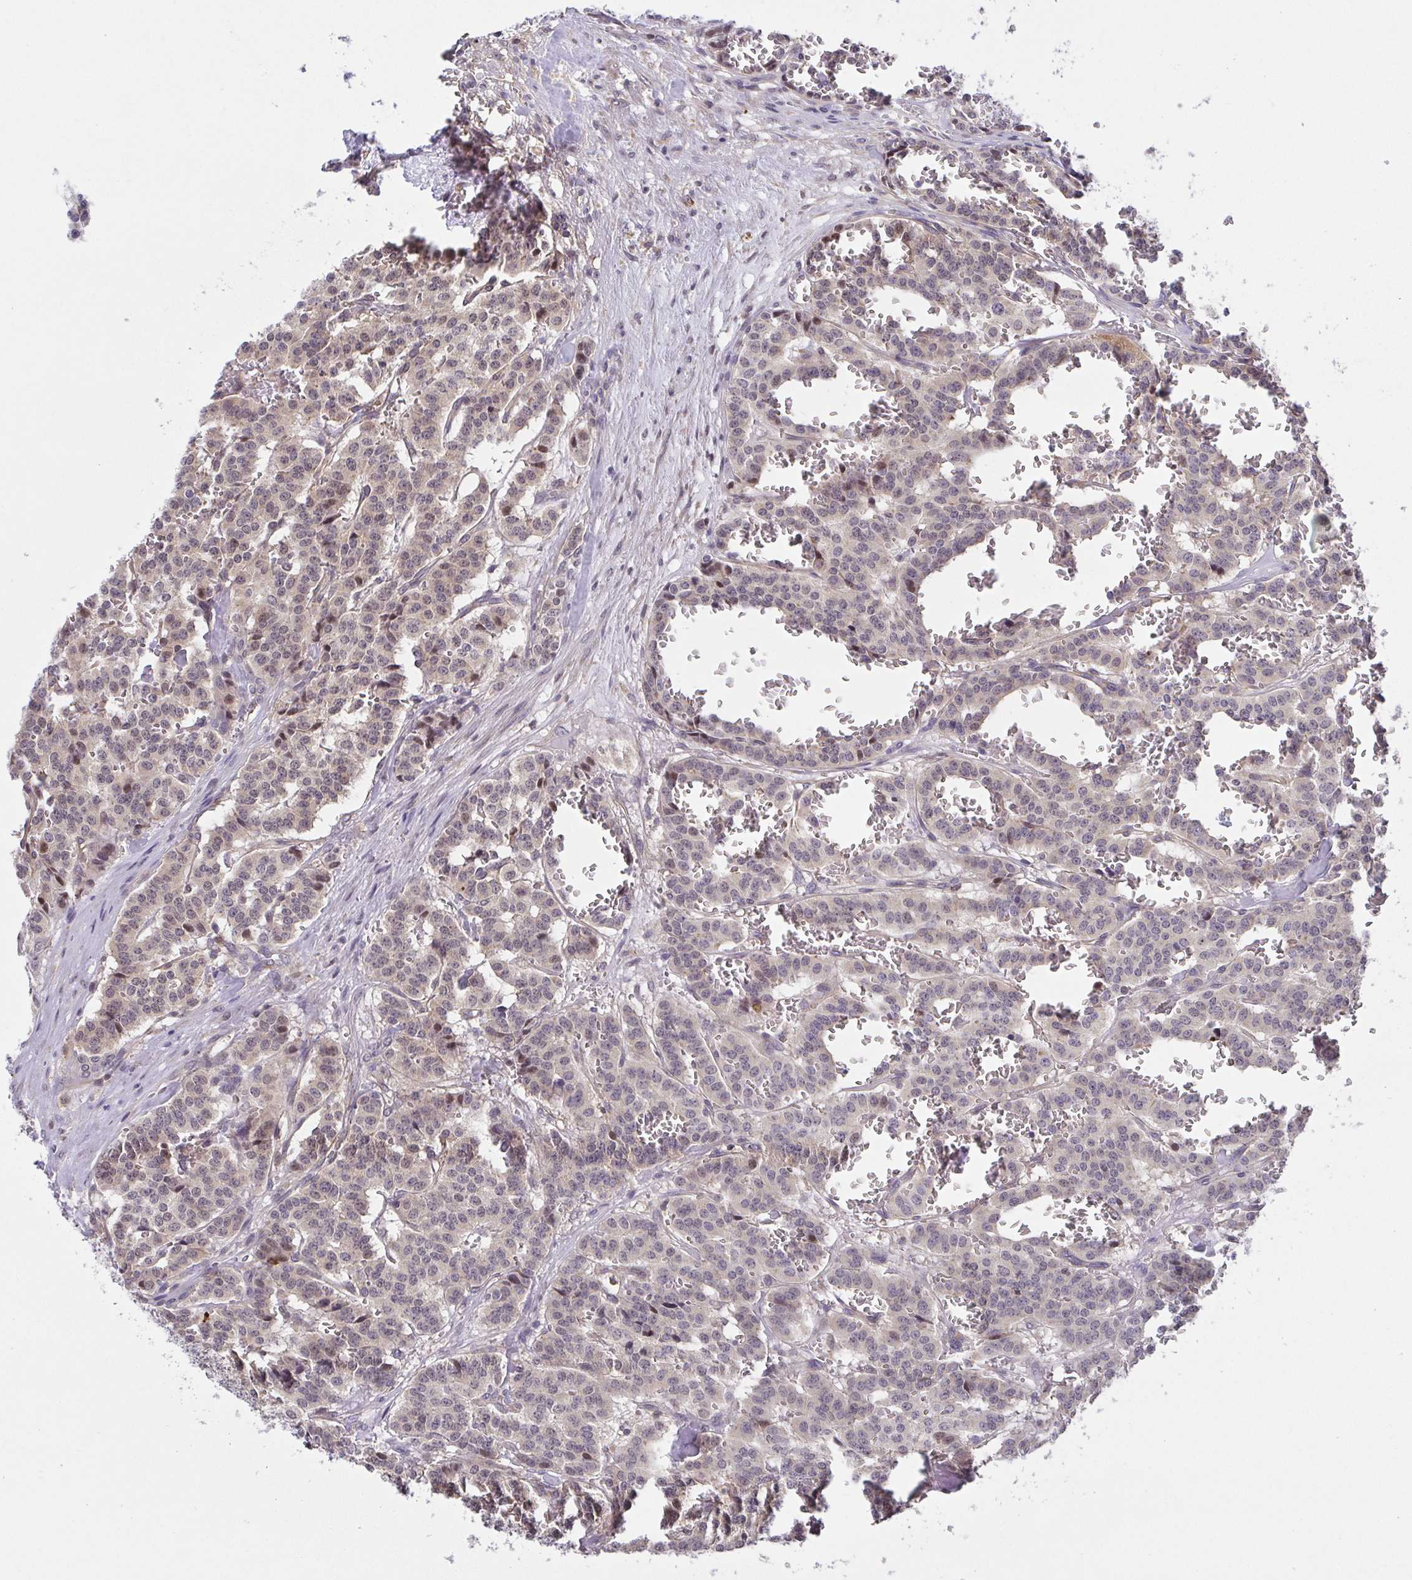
{"staining": {"intensity": "weak", "quantity": "<25%", "location": "nuclear"}, "tissue": "carcinoid", "cell_type": "Tumor cells", "image_type": "cancer", "snomed": [{"axis": "morphology", "description": "Normal tissue, NOS"}, {"axis": "morphology", "description": "Carcinoid, malignant, NOS"}, {"axis": "topography", "description": "Lung"}], "caption": "Carcinoid was stained to show a protein in brown. There is no significant staining in tumor cells. (DAB immunohistochemistry (IHC) visualized using brightfield microscopy, high magnification).", "gene": "PREPL", "patient": {"sex": "female", "age": 46}}